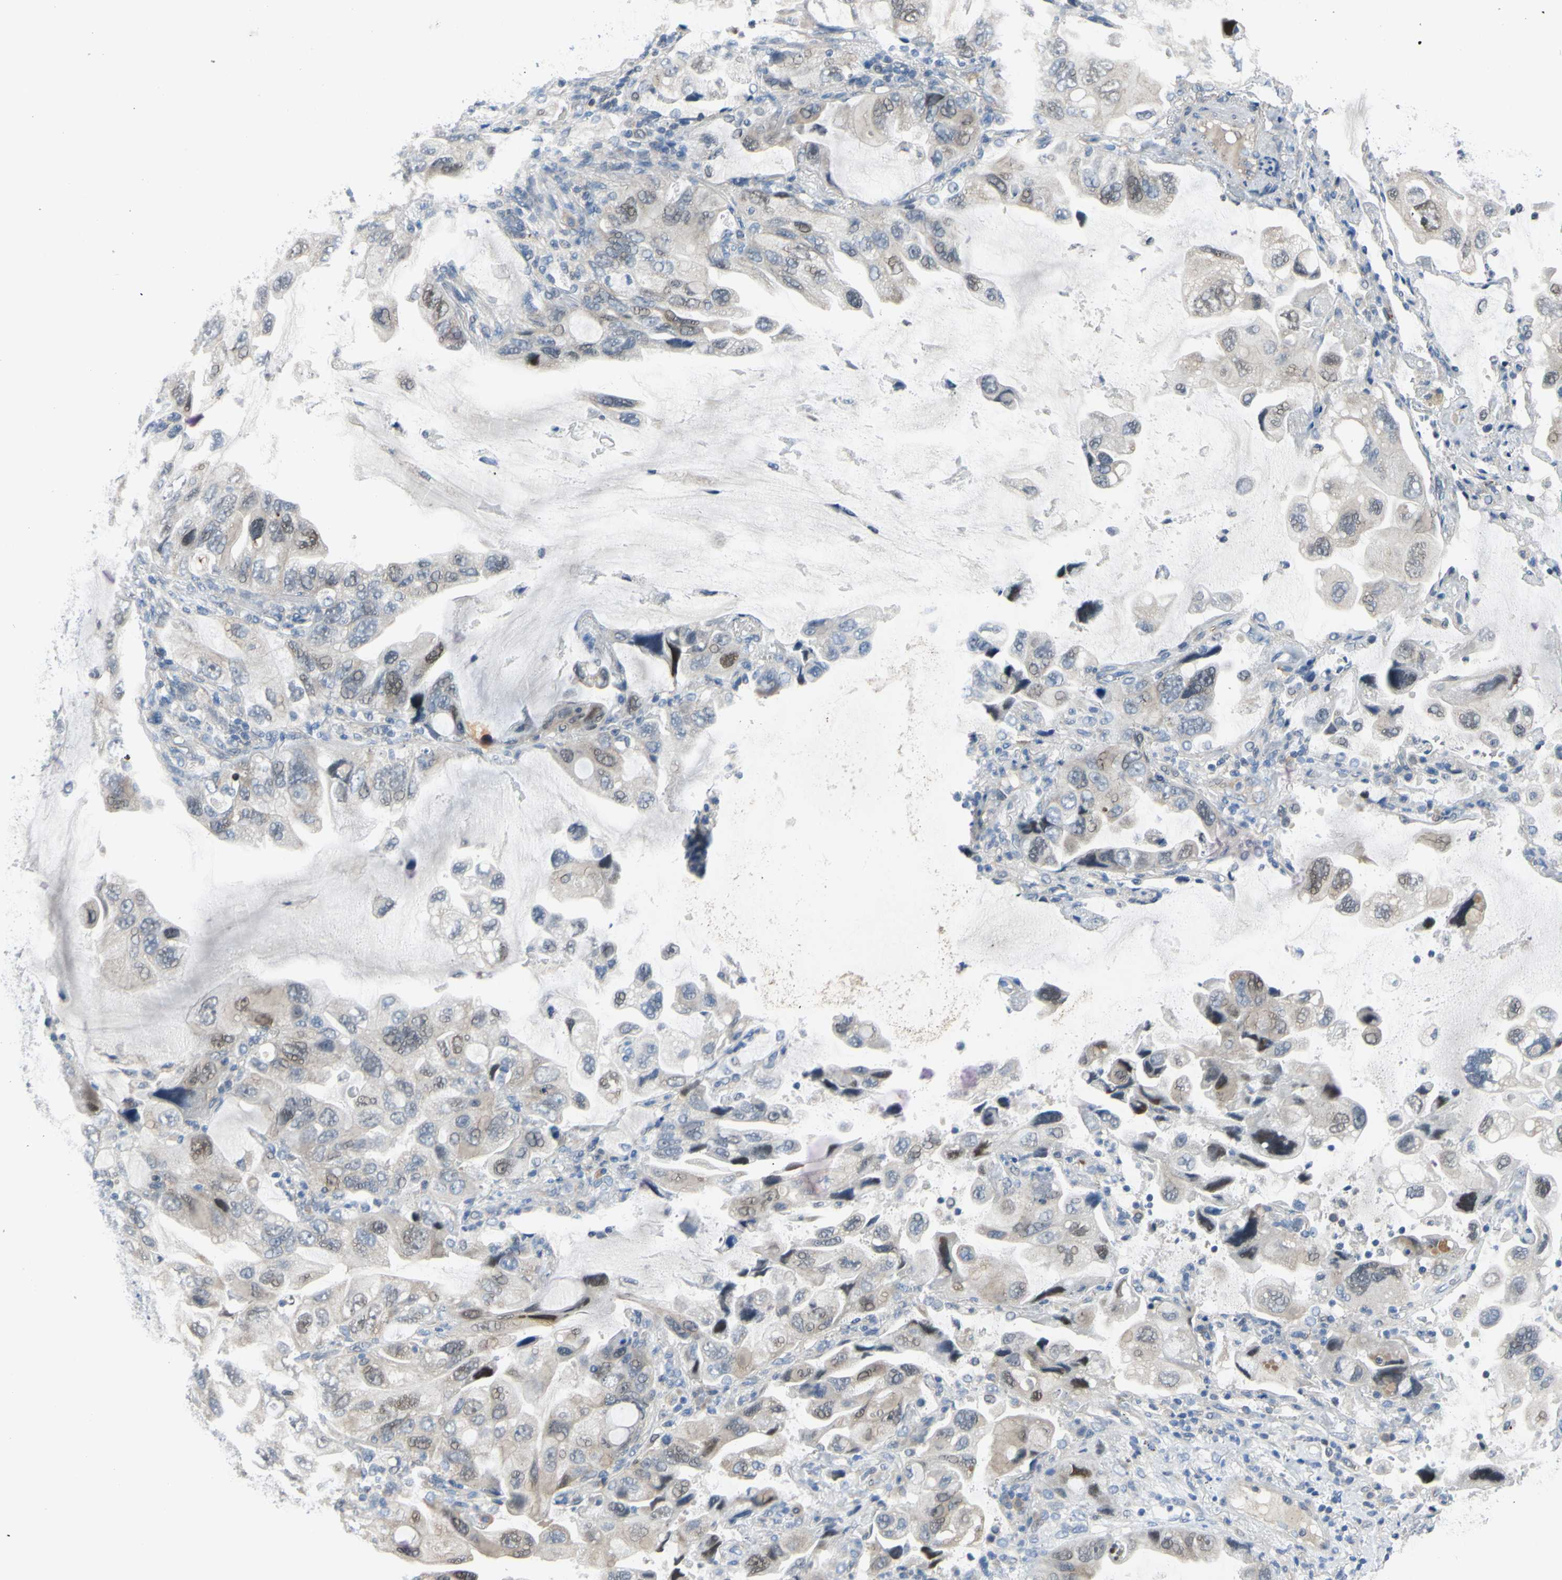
{"staining": {"intensity": "weak", "quantity": "25%-75%", "location": "cytoplasmic/membranous,nuclear"}, "tissue": "lung cancer", "cell_type": "Tumor cells", "image_type": "cancer", "snomed": [{"axis": "morphology", "description": "Squamous cell carcinoma, NOS"}, {"axis": "topography", "description": "Lung"}], "caption": "Lung squamous cell carcinoma stained for a protein exhibits weak cytoplasmic/membranous and nuclear positivity in tumor cells. (Brightfield microscopy of DAB IHC at high magnification).", "gene": "LHX9", "patient": {"sex": "female", "age": 73}}